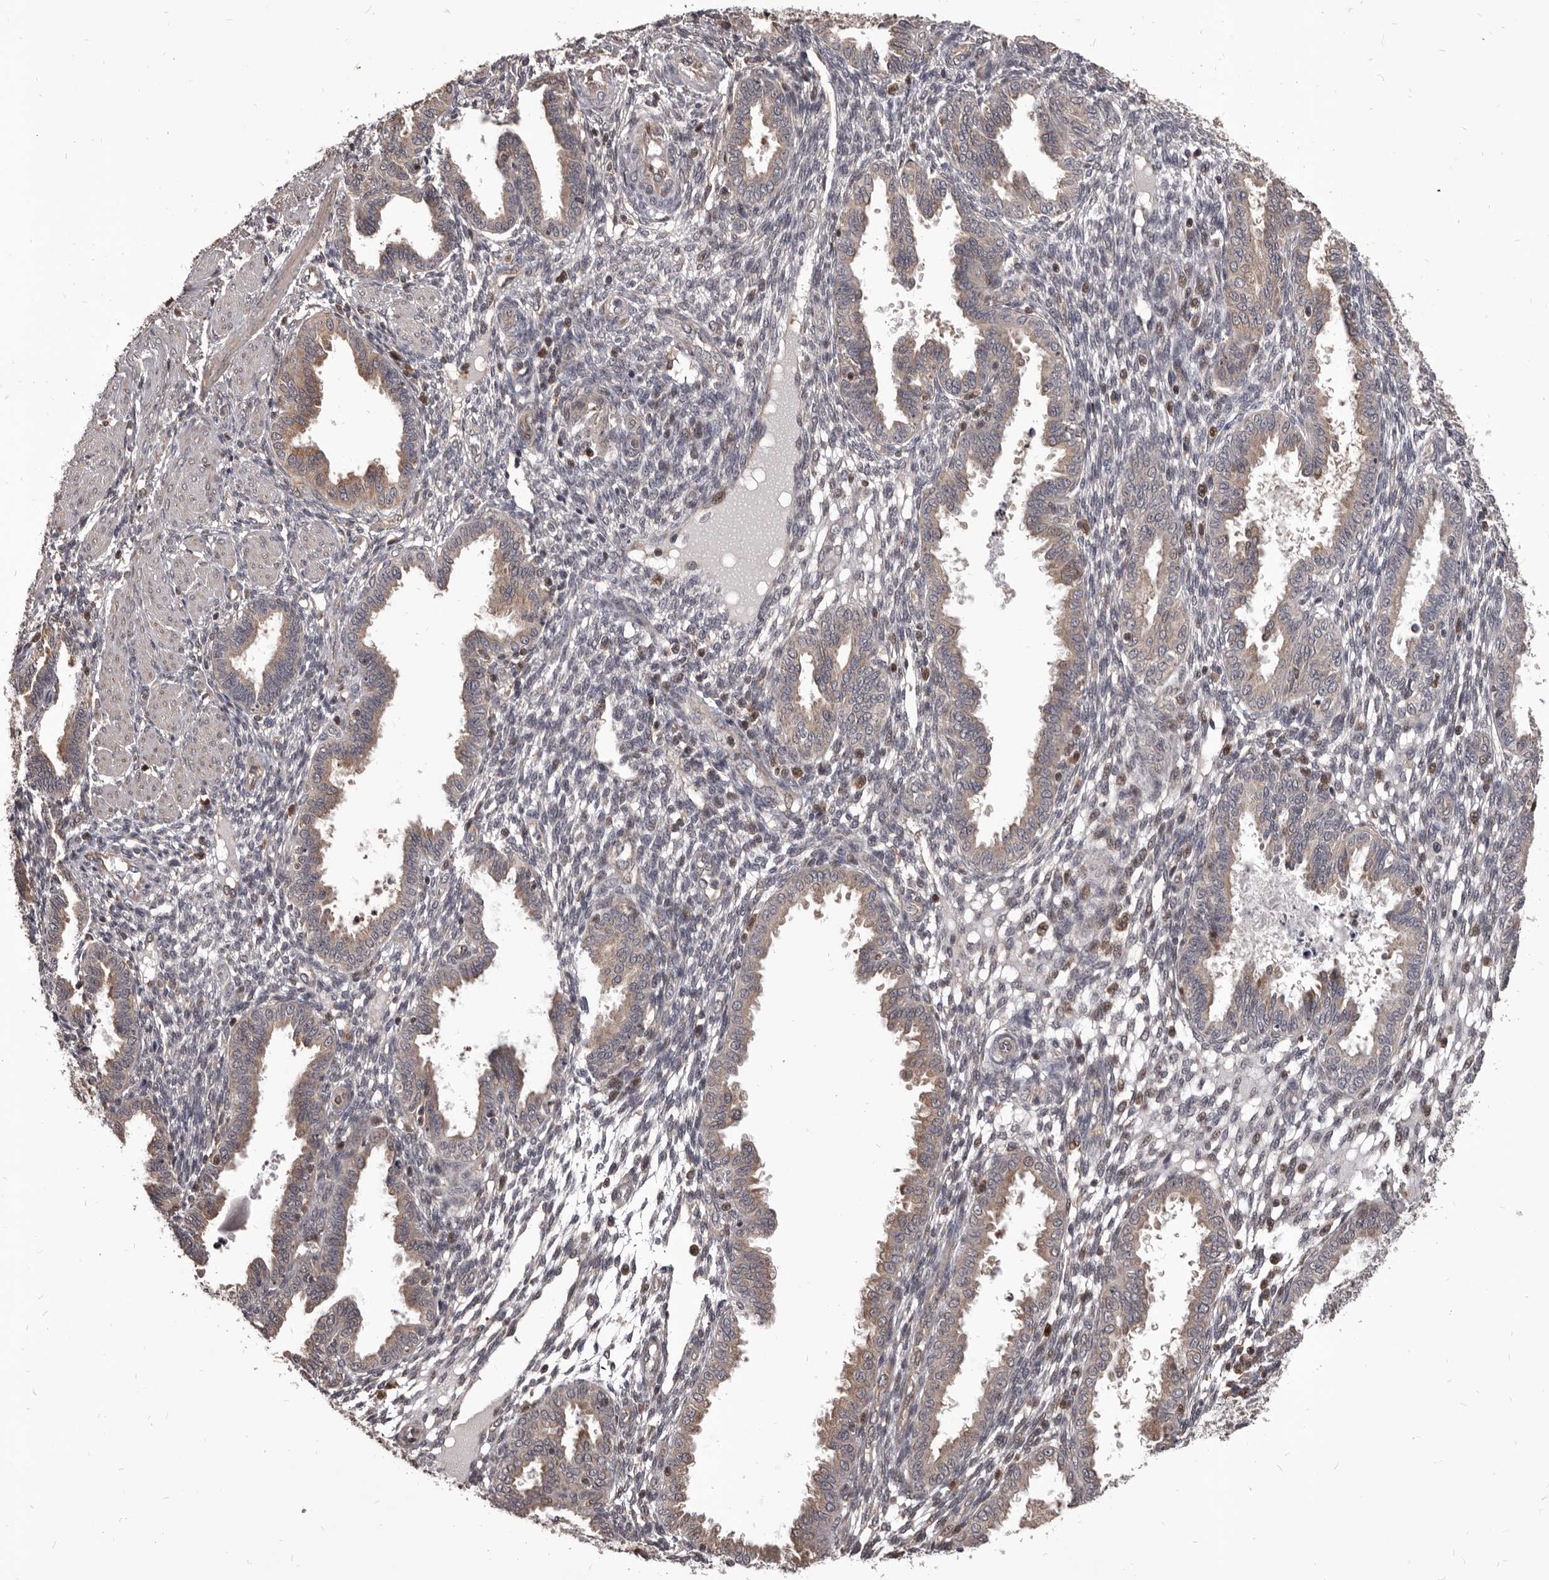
{"staining": {"intensity": "weak", "quantity": "<25%", "location": "cytoplasmic/membranous"}, "tissue": "endometrium", "cell_type": "Cells in endometrial stroma", "image_type": "normal", "snomed": [{"axis": "morphology", "description": "Normal tissue, NOS"}, {"axis": "topography", "description": "Endometrium"}], "caption": "DAB immunohistochemical staining of unremarkable human endometrium displays no significant positivity in cells in endometrial stroma. (DAB (3,3'-diaminobenzidine) immunohistochemistry (IHC), high magnification).", "gene": "MAP3K14", "patient": {"sex": "female", "age": 33}}